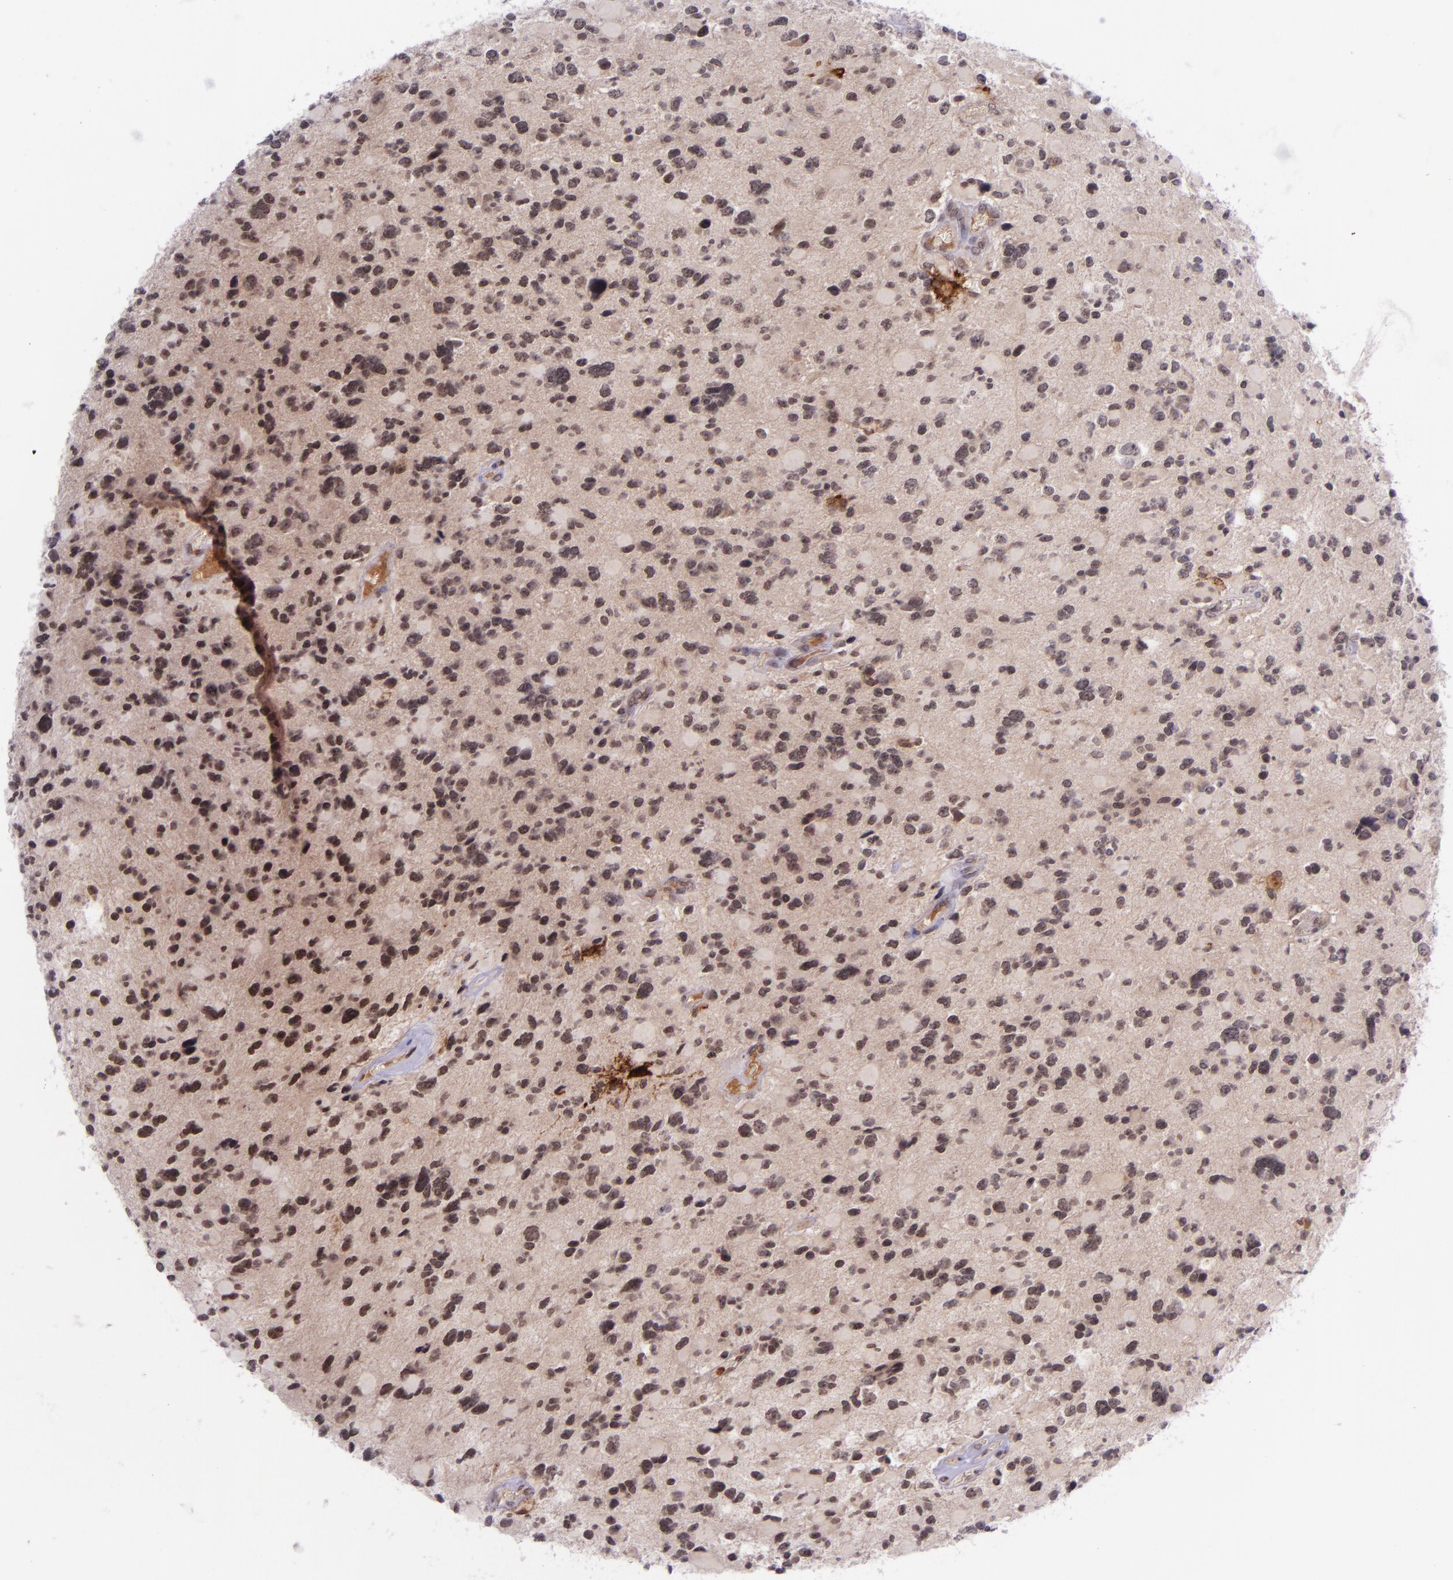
{"staining": {"intensity": "negative", "quantity": "none", "location": "none"}, "tissue": "glioma", "cell_type": "Tumor cells", "image_type": "cancer", "snomed": [{"axis": "morphology", "description": "Glioma, malignant, High grade"}, {"axis": "topography", "description": "Brain"}], "caption": "Glioma was stained to show a protein in brown. There is no significant staining in tumor cells.", "gene": "SELL", "patient": {"sex": "female", "age": 37}}